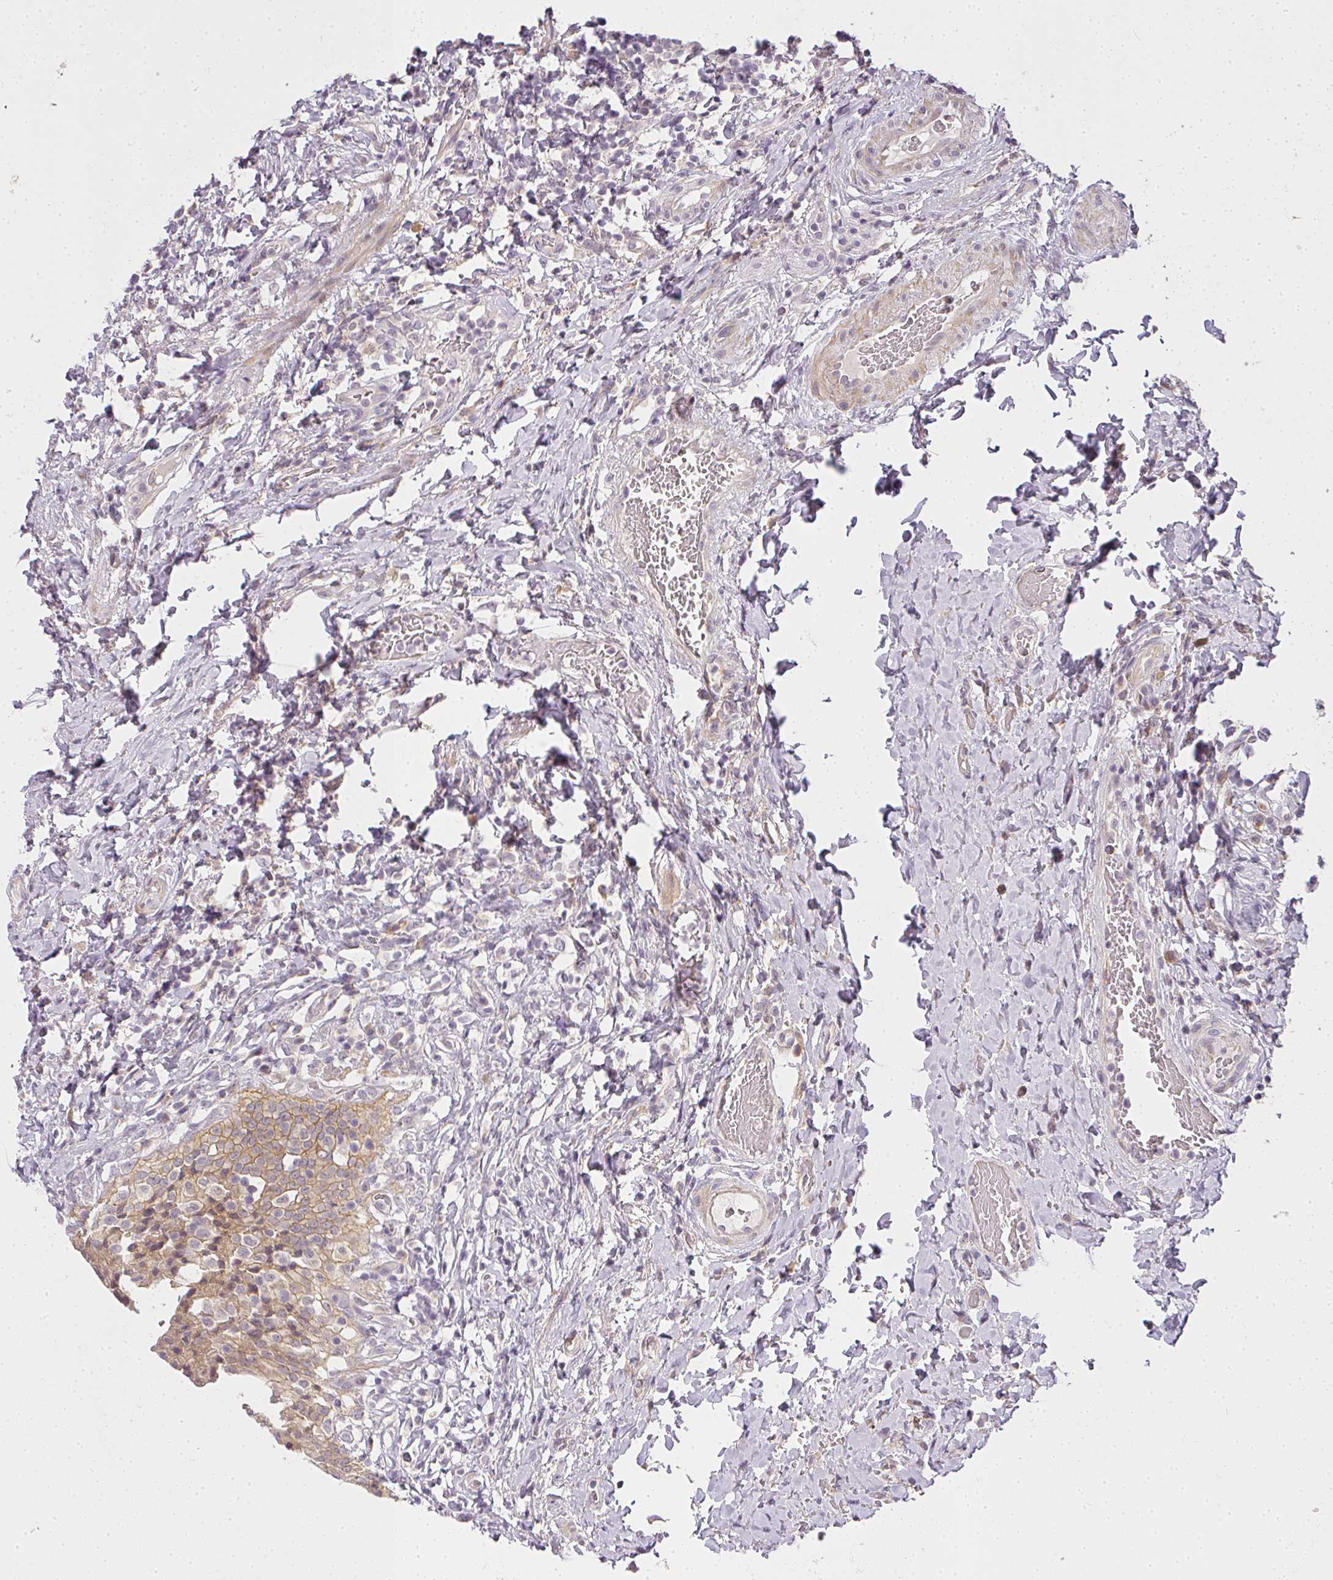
{"staining": {"intensity": "moderate", "quantity": ">75%", "location": "cytoplasmic/membranous"}, "tissue": "urinary bladder", "cell_type": "Urothelial cells", "image_type": "normal", "snomed": [{"axis": "morphology", "description": "Normal tissue, NOS"}, {"axis": "morphology", "description": "Inflammation, NOS"}, {"axis": "topography", "description": "Urinary bladder"}], "caption": "IHC (DAB) staining of unremarkable urinary bladder shows moderate cytoplasmic/membranous protein positivity in about >75% of urothelial cells.", "gene": "MED19", "patient": {"sex": "male", "age": 64}}